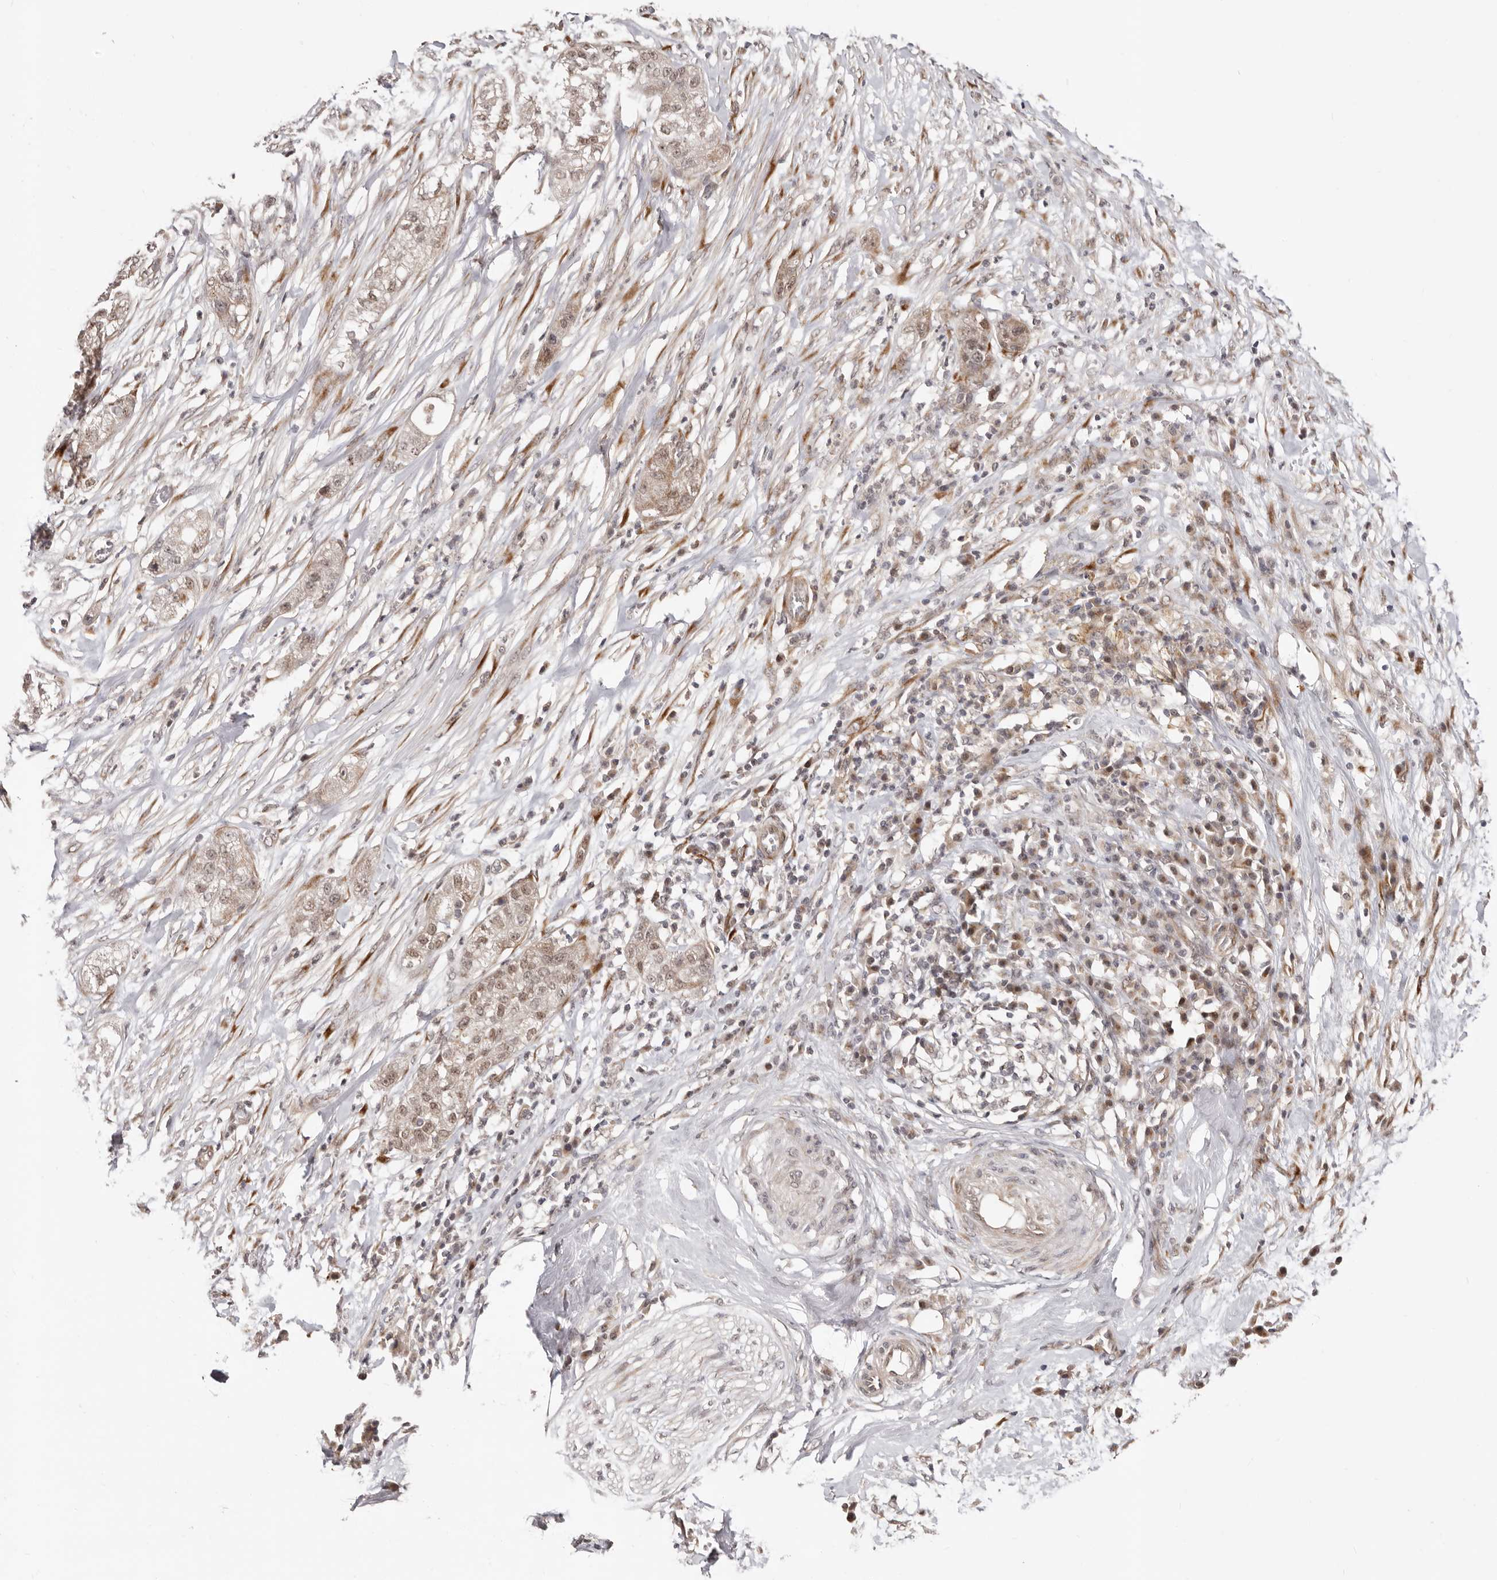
{"staining": {"intensity": "moderate", "quantity": ">75%", "location": "nuclear"}, "tissue": "pancreatic cancer", "cell_type": "Tumor cells", "image_type": "cancer", "snomed": [{"axis": "morphology", "description": "Adenocarcinoma, NOS"}, {"axis": "topography", "description": "Pancreas"}], "caption": "A medium amount of moderate nuclear staining is identified in approximately >75% of tumor cells in pancreatic adenocarcinoma tissue. (DAB = brown stain, brightfield microscopy at high magnification).", "gene": "SRCAP", "patient": {"sex": "female", "age": 78}}